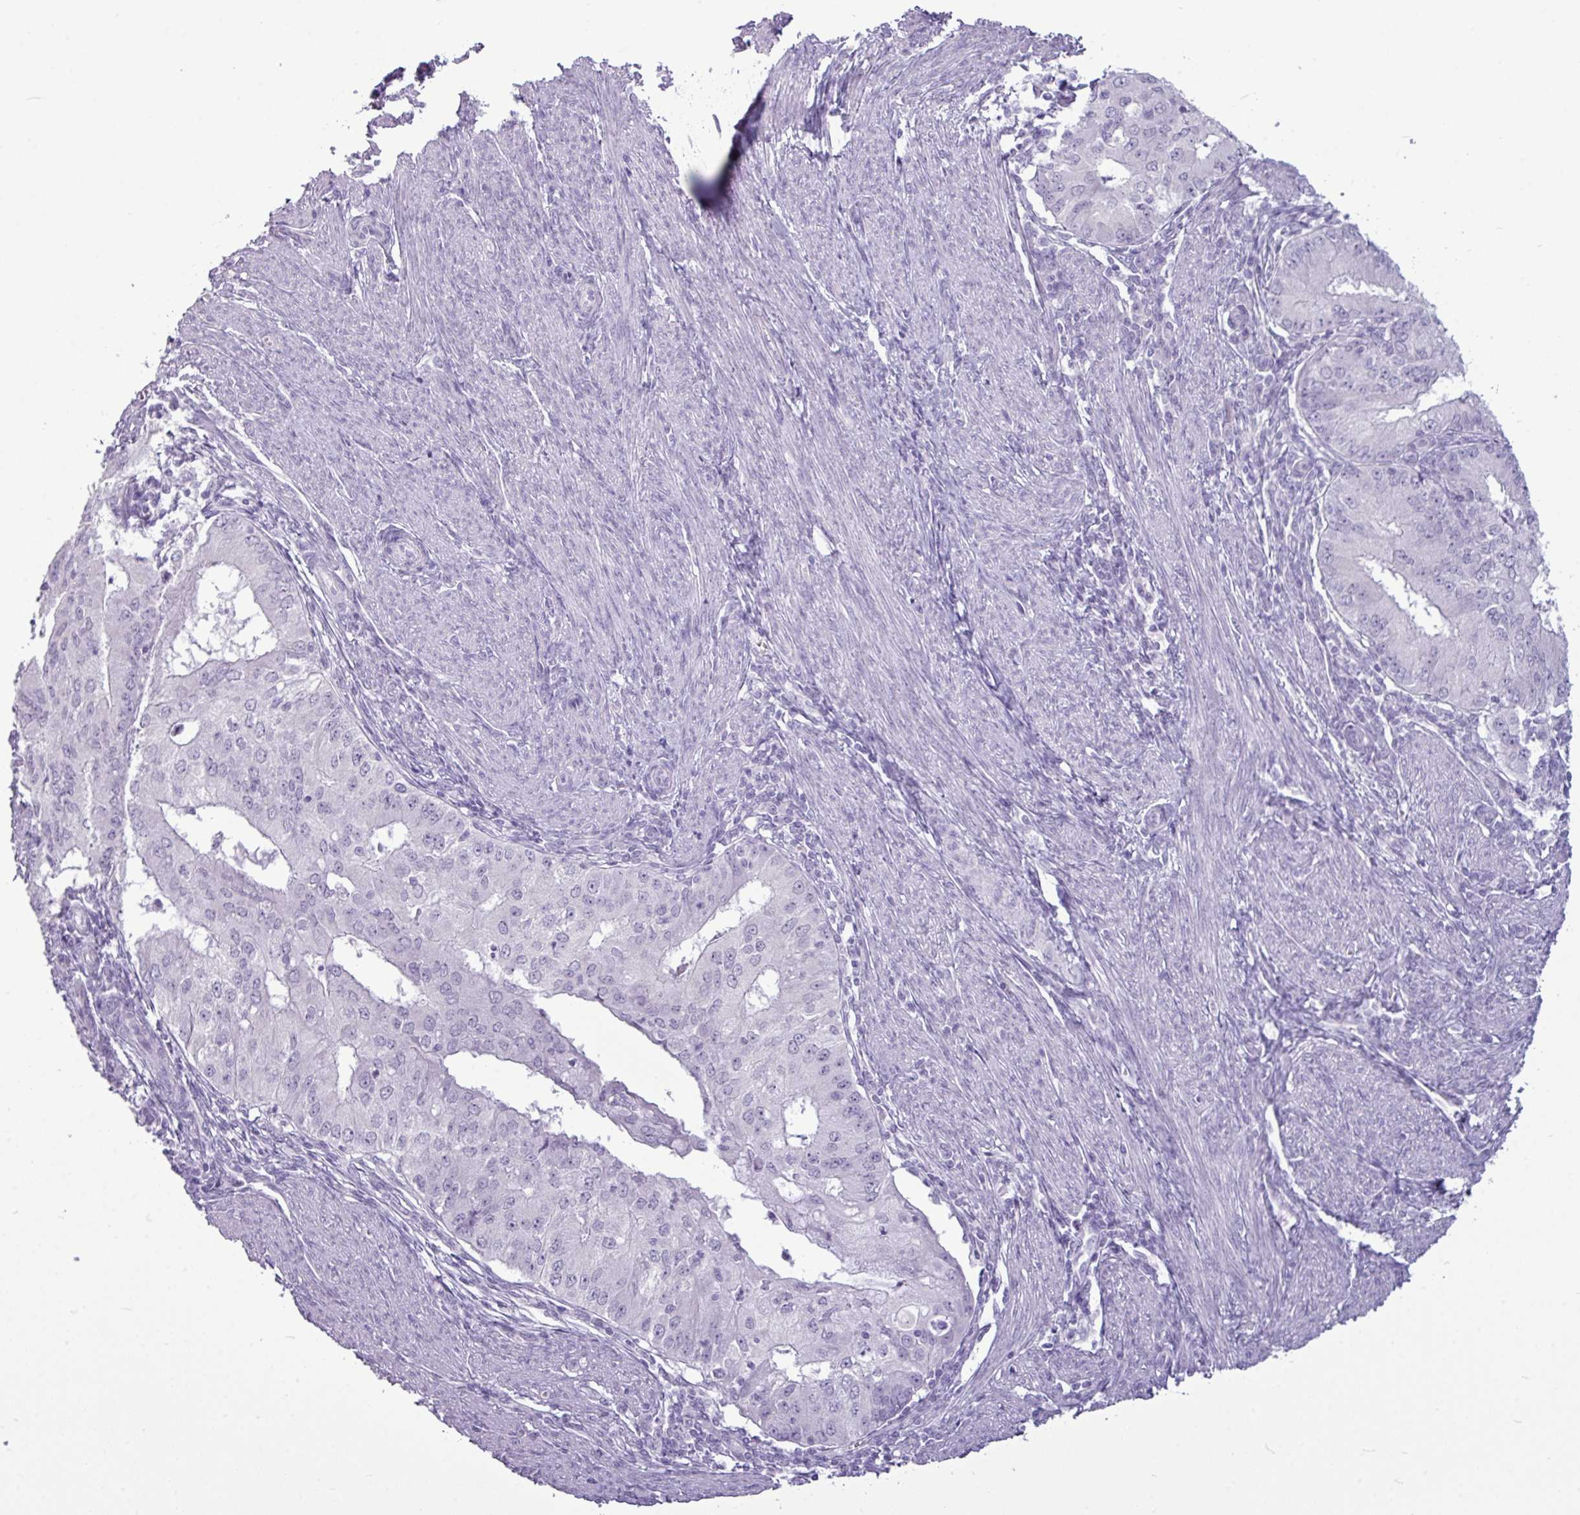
{"staining": {"intensity": "negative", "quantity": "none", "location": "none"}, "tissue": "endometrial cancer", "cell_type": "Tumor cells", "image_type": "cancer", "snomed": [{"axis": "morphology", "description": "Adenocarcinoma, NOS"}, {"axis": "topography", "description": "Endometrium"}], "caption": "High power microscopy histopathology image of an immunohistochemistry photomicrograph of endometrial adenocarcinoma, revealing no significant staining in tumor cells.", "gene": "AMY2A", "patient": {"sex": "female", "age": 50}}